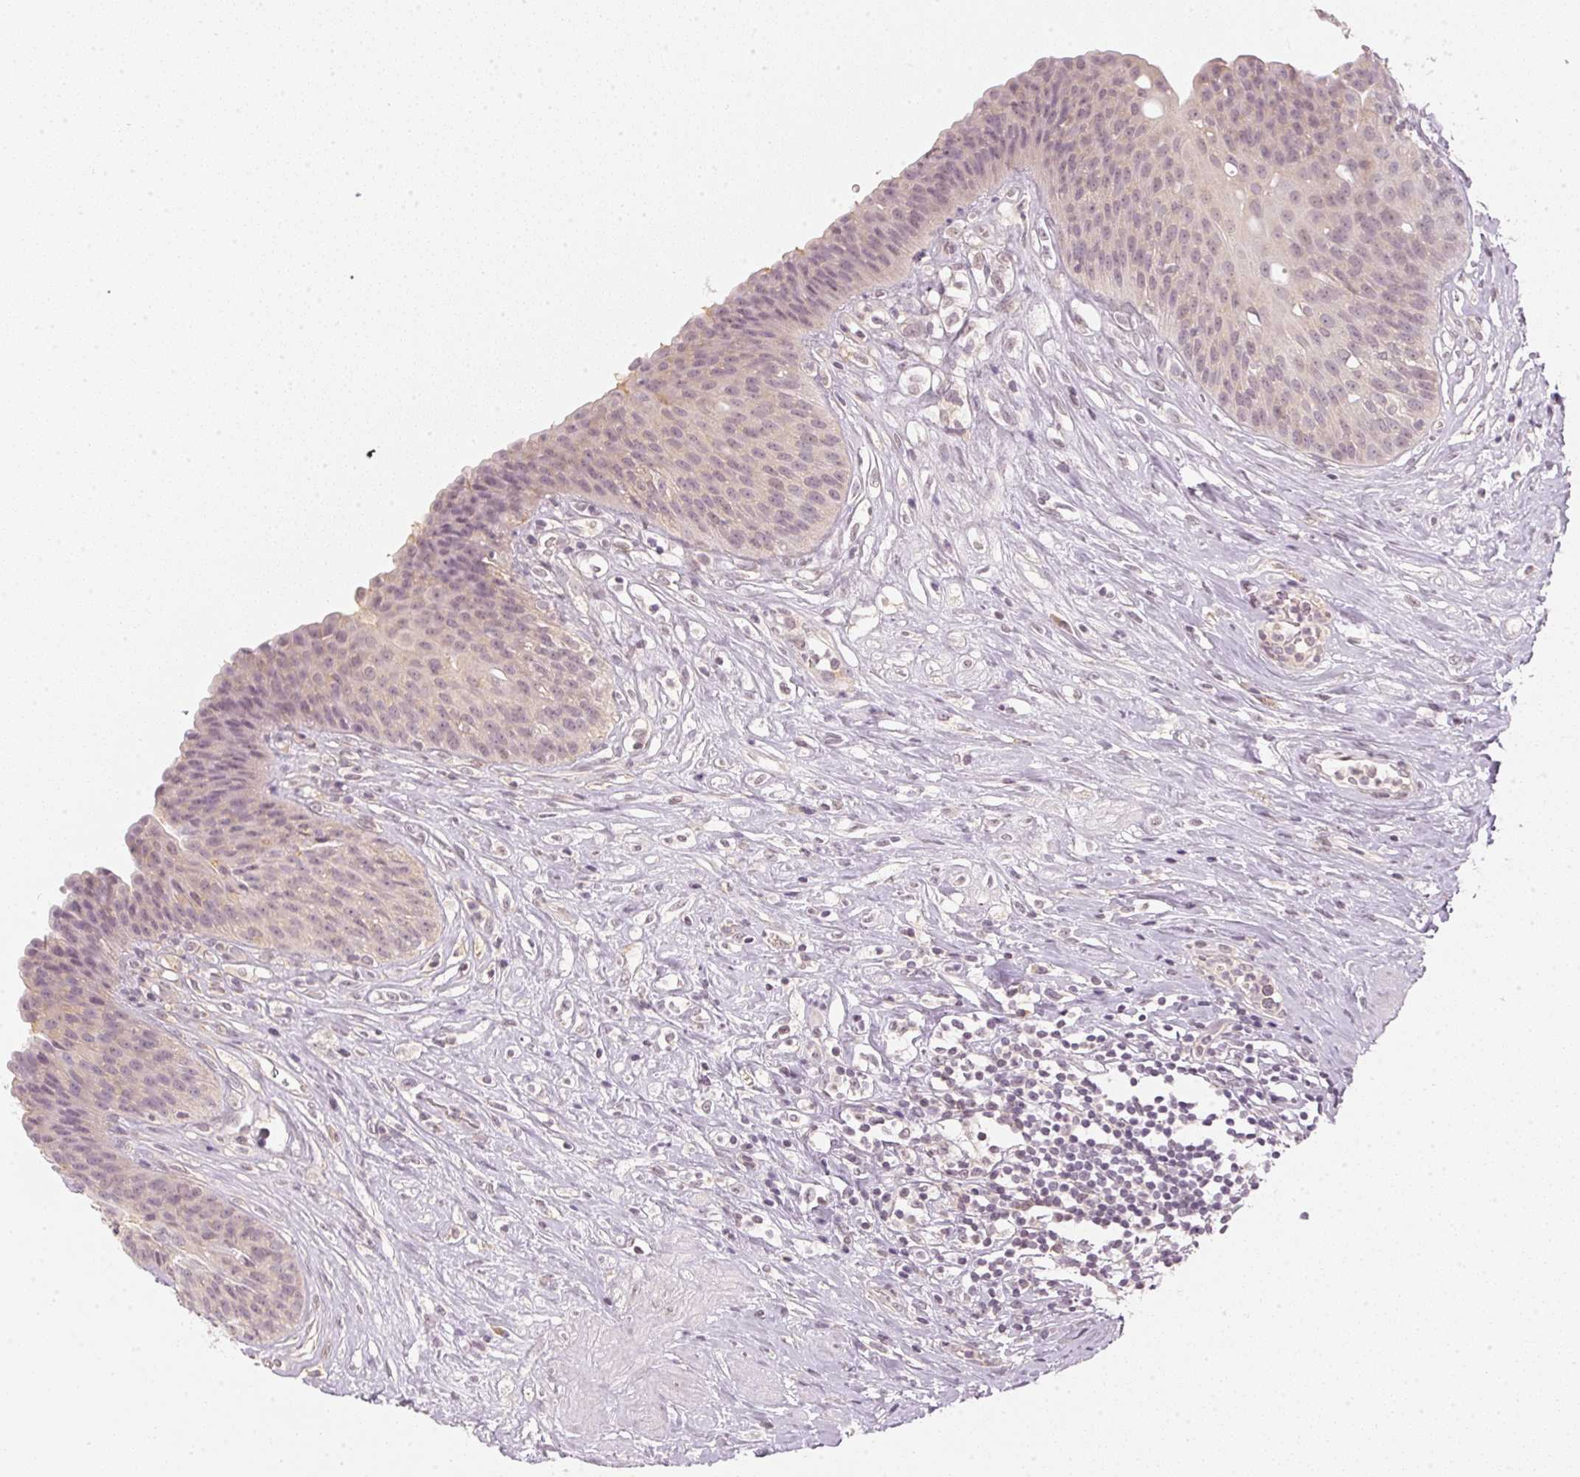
{"staining": {"intensity": "weak", "quantity": "25%-75%", "location": "cytoplasmic/membranous"}, "tissue": "urinary bladder", "cell_type": "Urothelial cells", "image_type": "normal", "snomed": [{"axis": "morphology", "description": "Normal tissue, NOS"}, {"axis": "topography", "description": "Urinary bladder"}], "caption": "This is a photomicrograph of IHC staining of normal urinary bladder, which shows weak positivity in the cytoplasmic/membranous of urothelial cells.", "gene": "KPRP", "patient": {"sex": "female", "age": 56}}